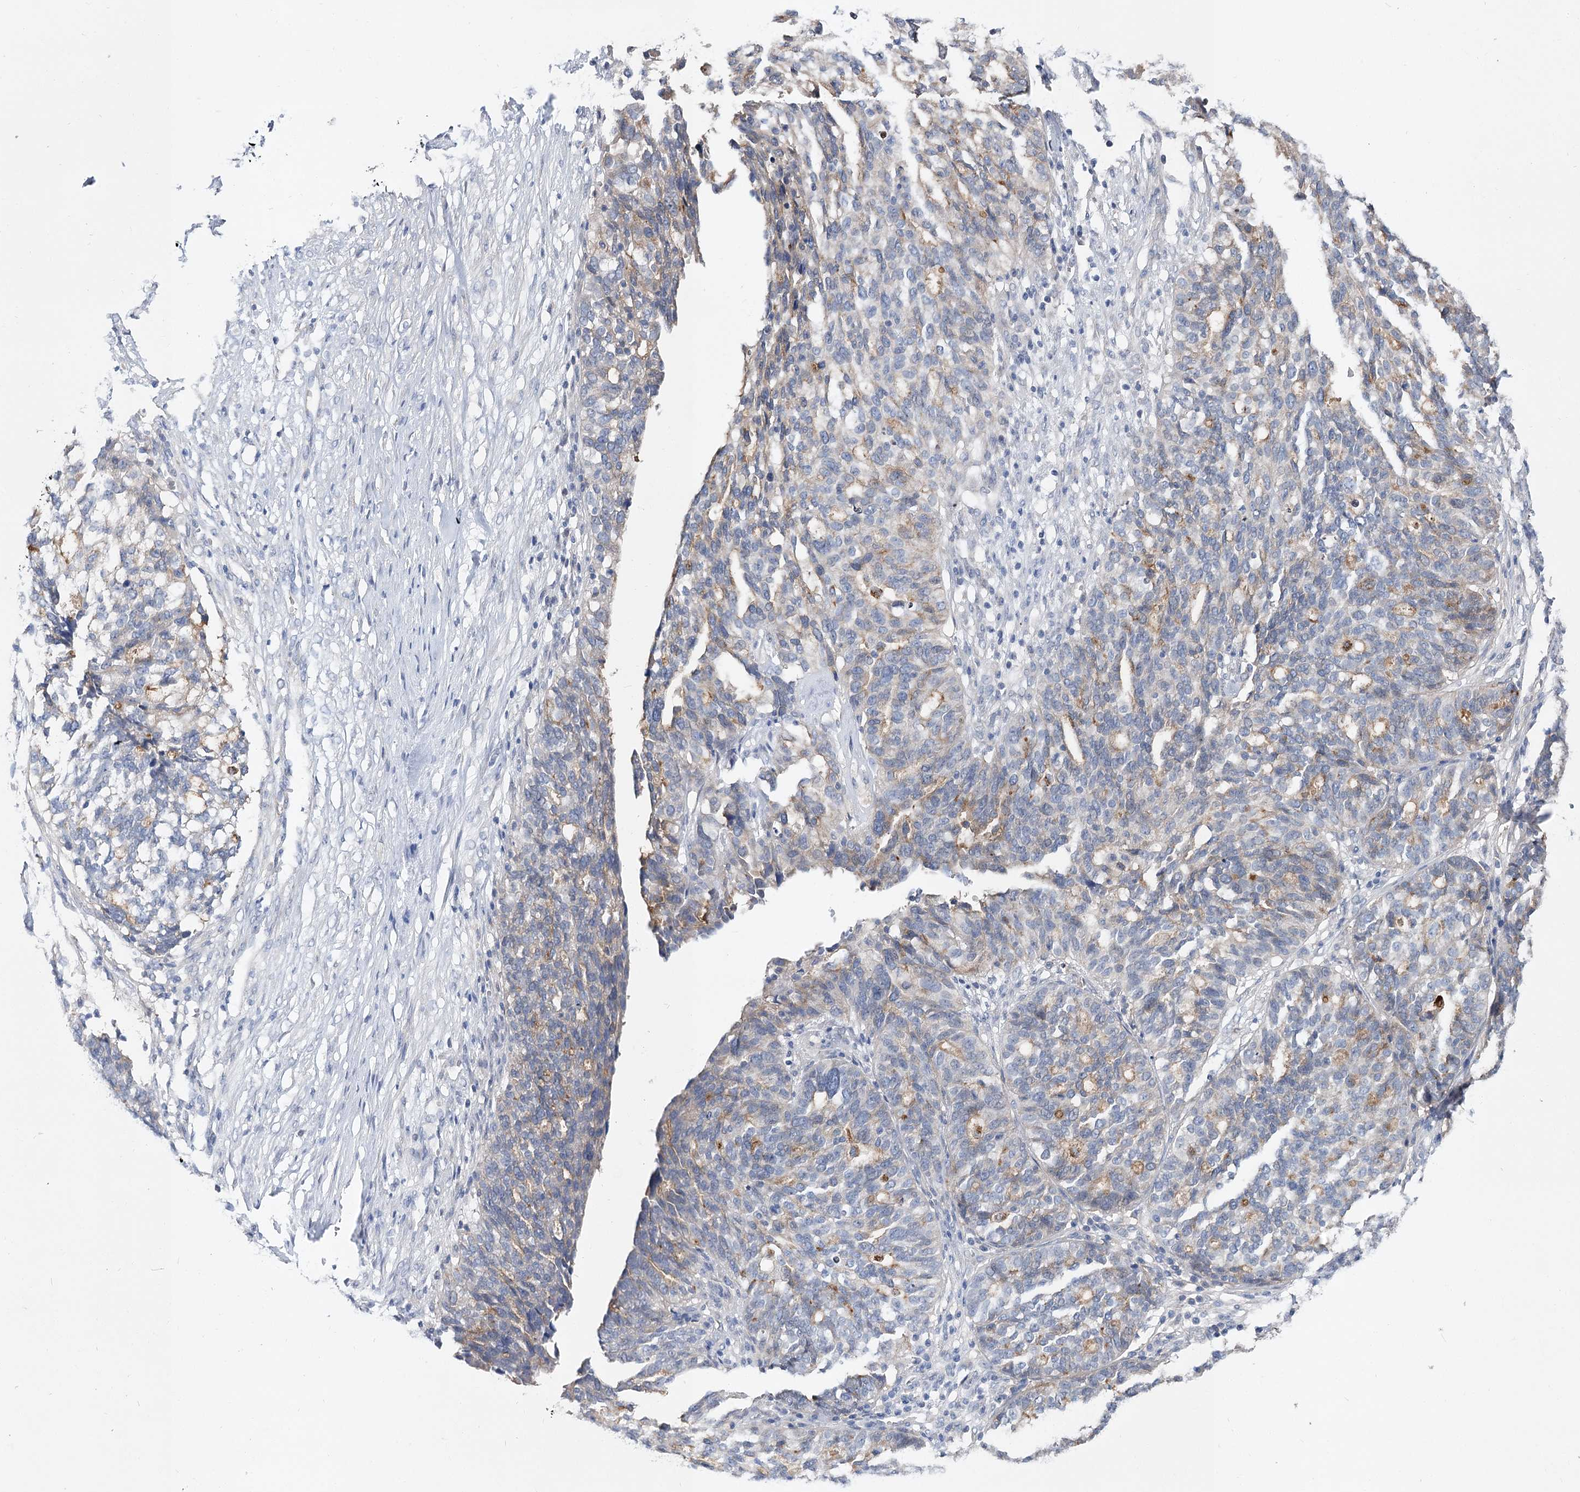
{"staining": {"intensity": "weak", "quantity": "<25%", "location": "cytoplasmic/membranous"}, "tissue": "ovarian cancer", "cell_type": "Tumor cells", "image_type": "cancer", "snomed": [{"axis": "morphology", "description": "Cystadenocarcinoma, serous, NOS"}, {"axis": "topography", "description": "Ovary"}], "caption": "Tumor cells show no significant protein expression in ovarian cancer (serous cystadenocarcinoma). (DAB immunohistochemistry with hematoxylin counter stain).", "gene": "UGP2", "patient": {"sex": "female", "age": 59}}